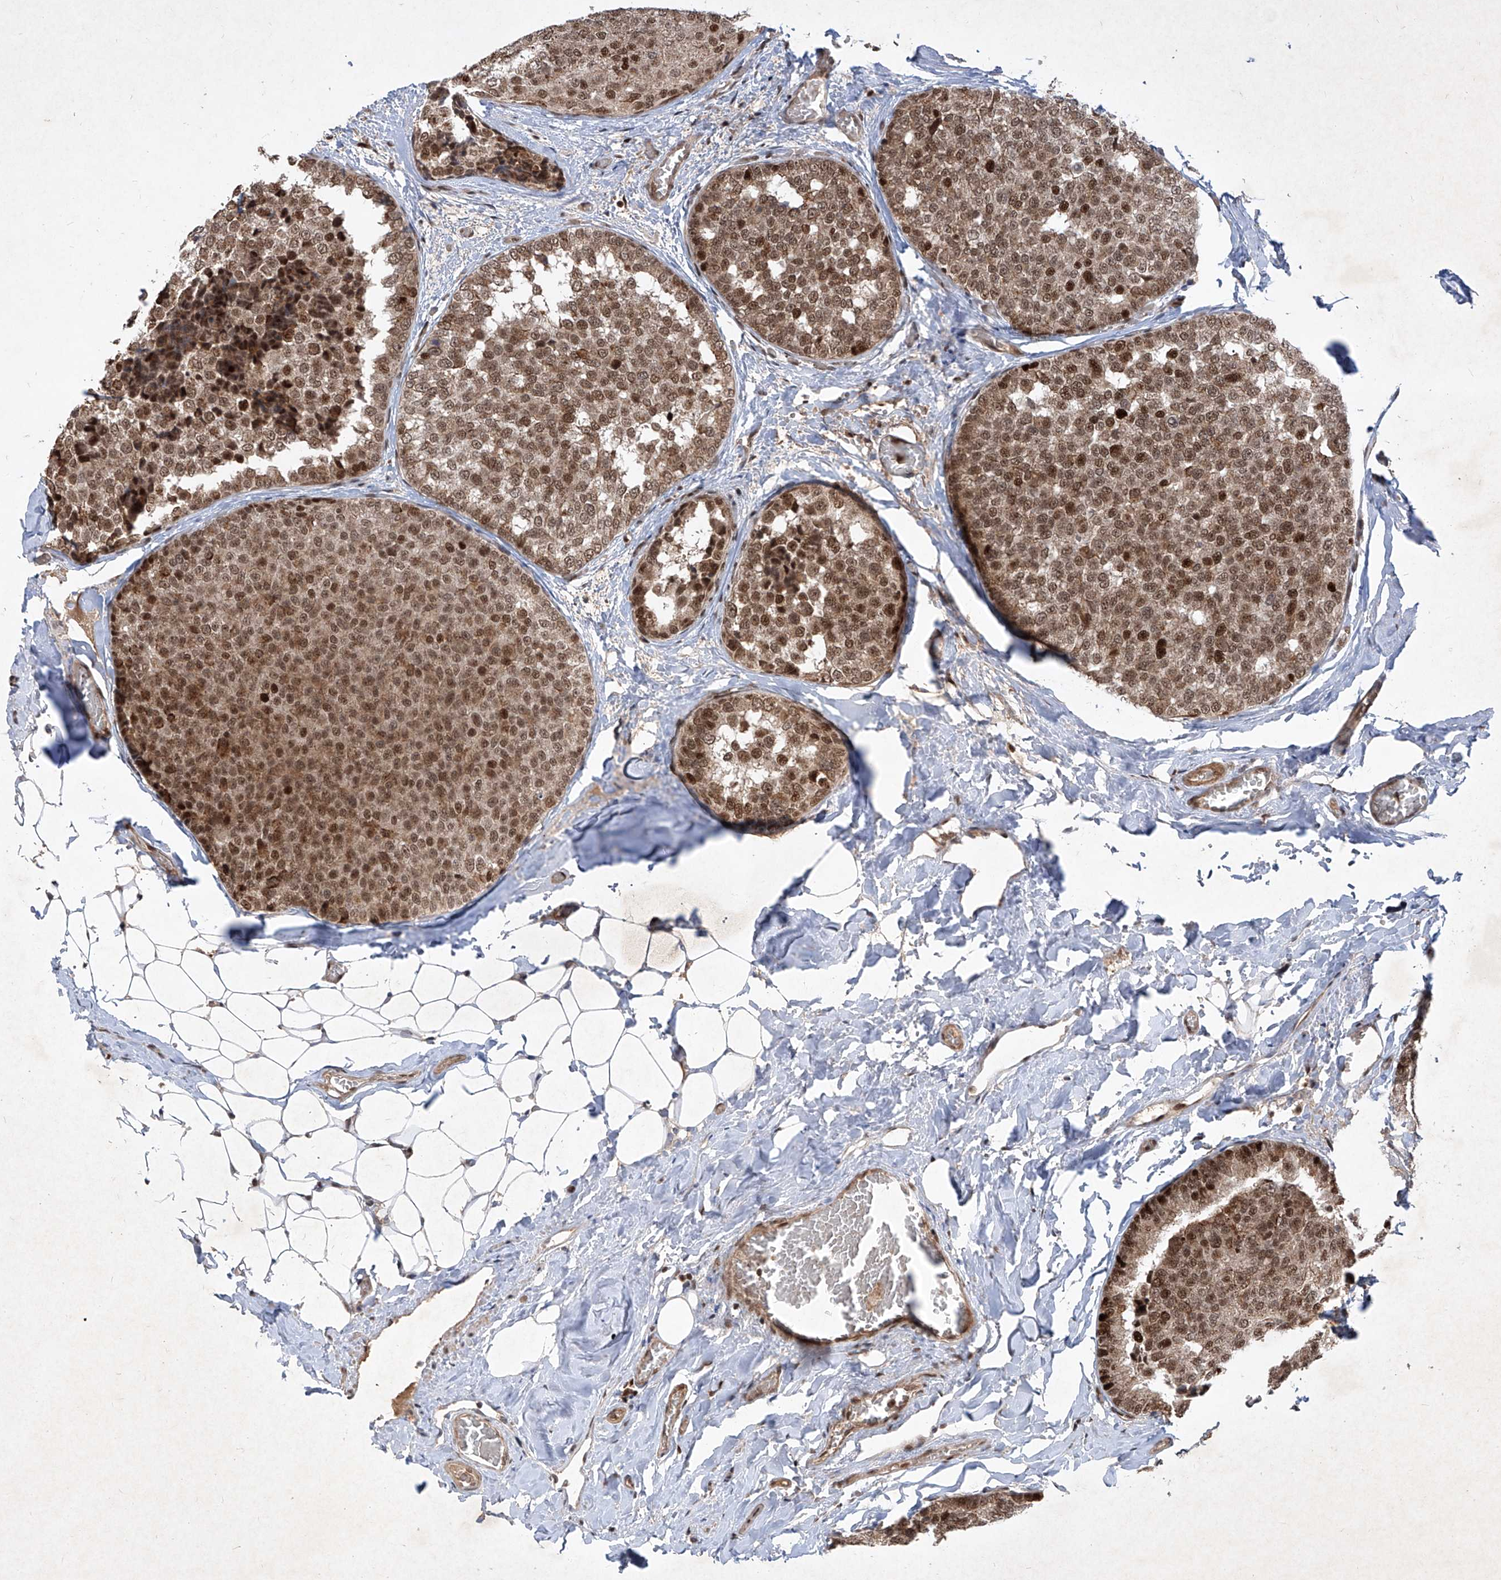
{"staining": {"intensity": "strong", "quantity": ">75%", "location": "cytoplasmic/membranous,nuclear"}, "tissue": "breast cancer", "cell_type": "Tumor cells", "image_type": "cancer", "snomed": [{"axis": "morphology", "description": "Normal tissue, NOS"}, {"axis": "morphology", "description": "Duct carcinoma"}, {"axis": "topography", "description": "Breast"}], "caption": "Immunohistochemical staining of breast intraductal carcinoma reveals high levels of strong cytoplasmic/membranous and nuclear staining in about >75% of tumor cells.", "gene": "IRF2", "patient": {"sex": "female", "age": 43}}